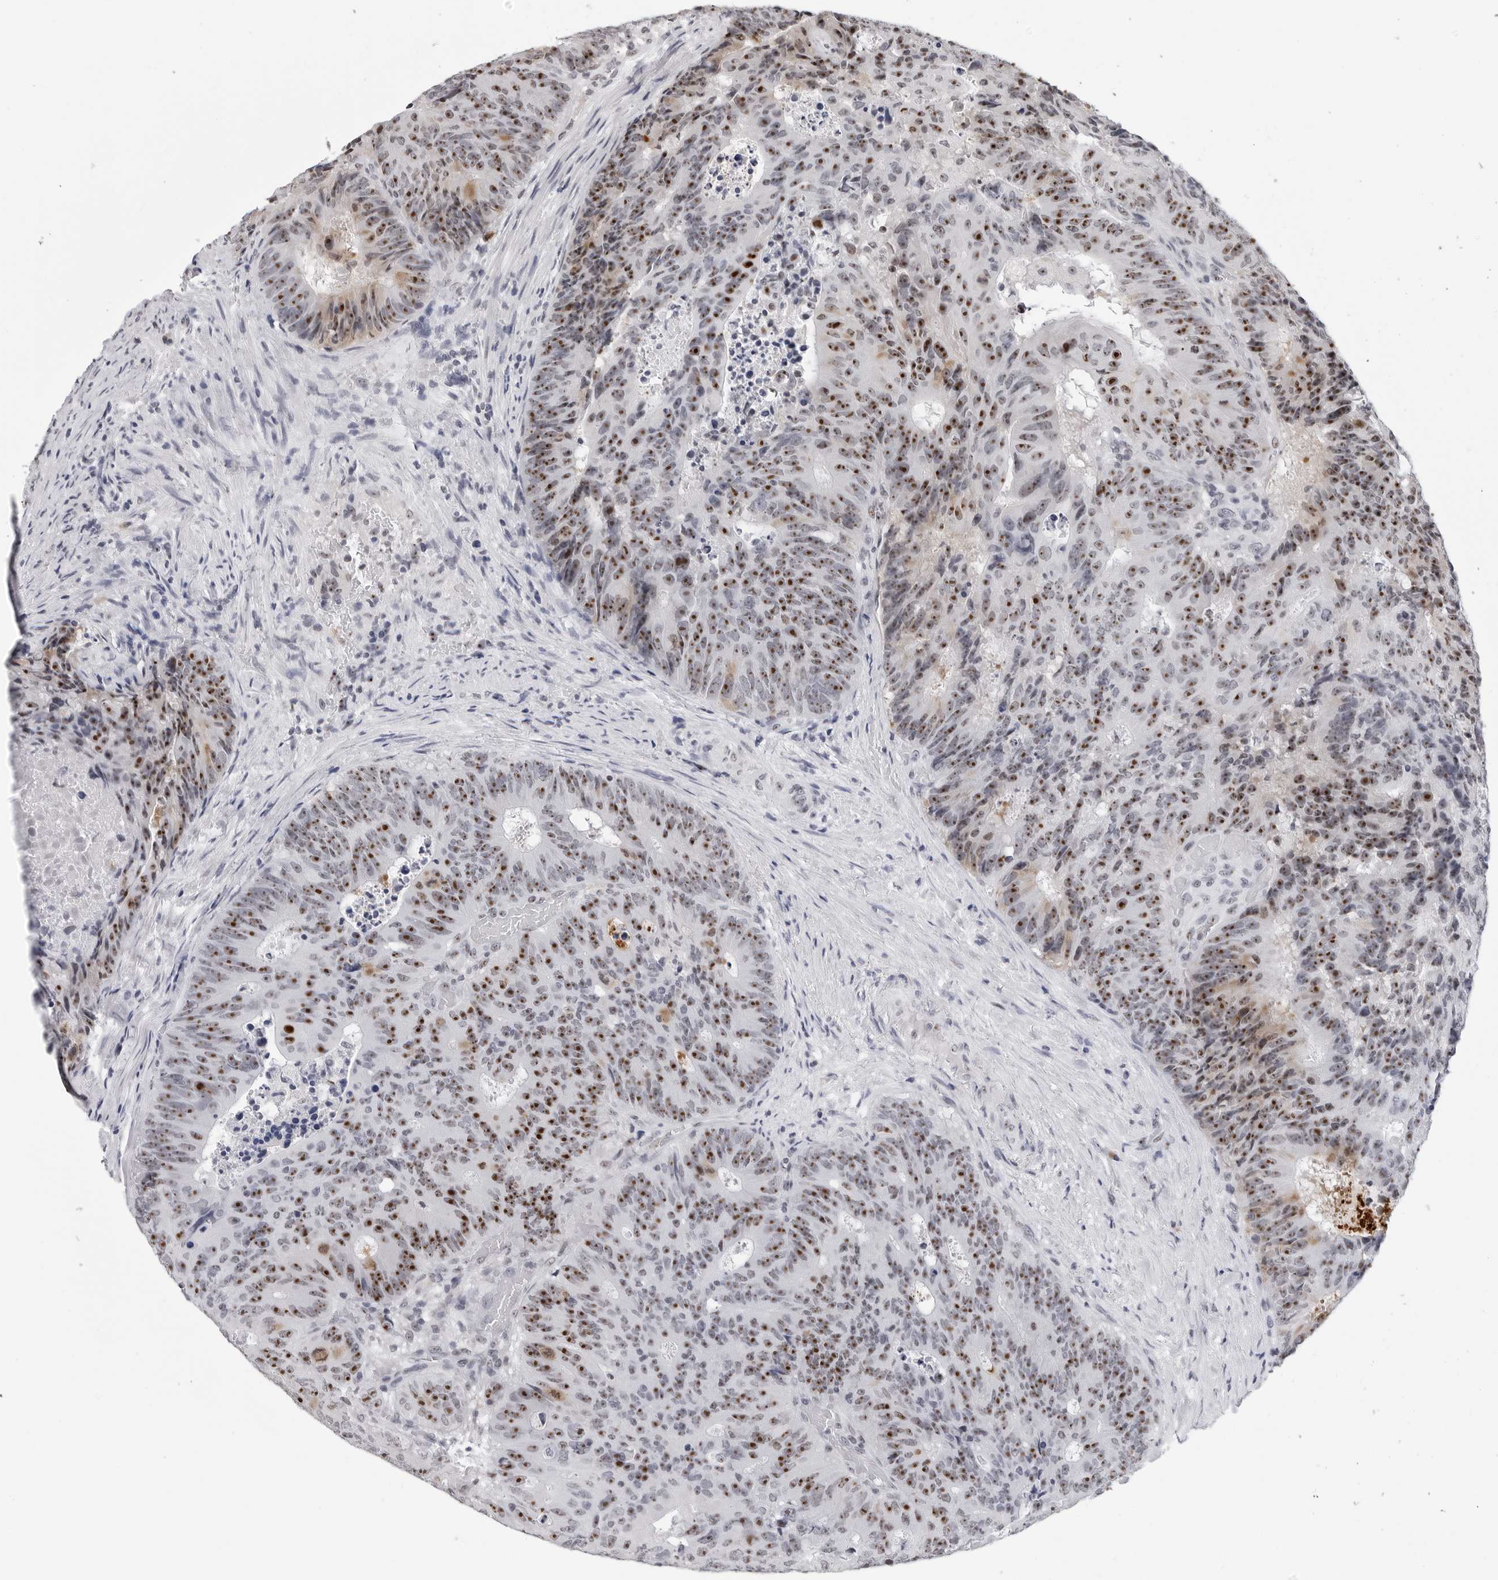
{"staining": {"intensity": "strong", "quantity": ">75%", "location": "nuclear"}, "tissue": "colorectal cancer", "cell_type": "Tumor cells", "image_type": "cancer", "snomed": [{"axis": "morphology", "description": "Adenocarcinoma, NOS"}, {"axis": "topography", "description": "Colon"}], "caption": "DAB immunohistochemical staining of human colorectal cancer (adenocarcinoma) exhibits strong nuclear protein expression in about >75% of tumor cells. (brown staining indicates protein expression, while blue staining denotes nuclei).", "gene": "GNL2", "patient": {"sex": "male", "age": 87}}